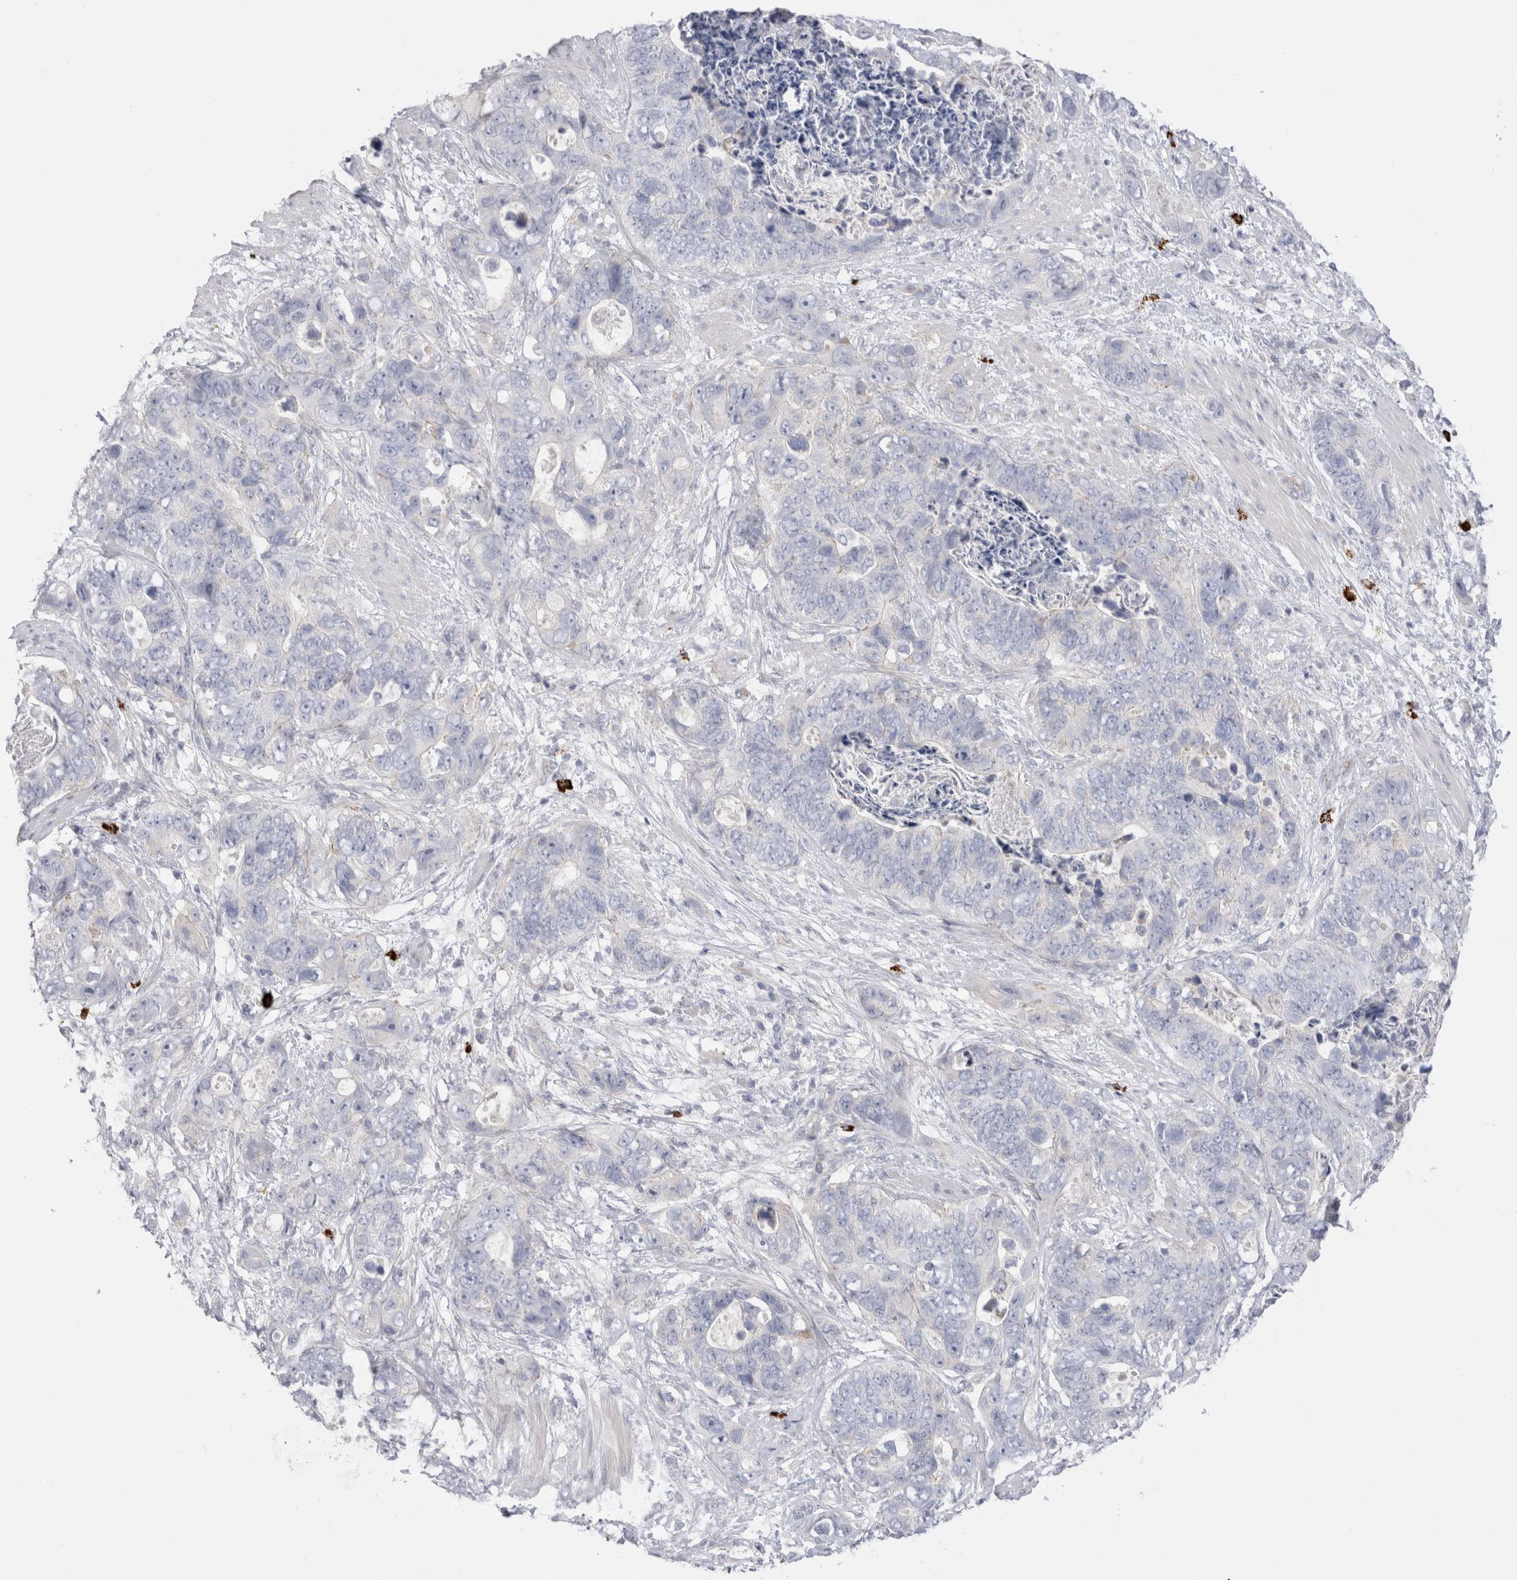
{"staining": {"intensity": "negative", "quantity": "none", "location": "none"}, "tissue": "stomach cancer", "cell_type": "Tumor cells", "image_type": "cancer", "snomed": [{"axis": "morphology", "description": "Normal tissue, NOS"}, {"axis": "morphology", "description": "Adenocarcinoma, NOS"}, {"axis": "topography", "description": "Stomach"}], "caption": "Immunohistochemistry of human adenocarcinoma (stomach) demonstrates no expression in tumor cells.", "gene": "SPINK2", "patient": {"sex": "female", "age": 89}}